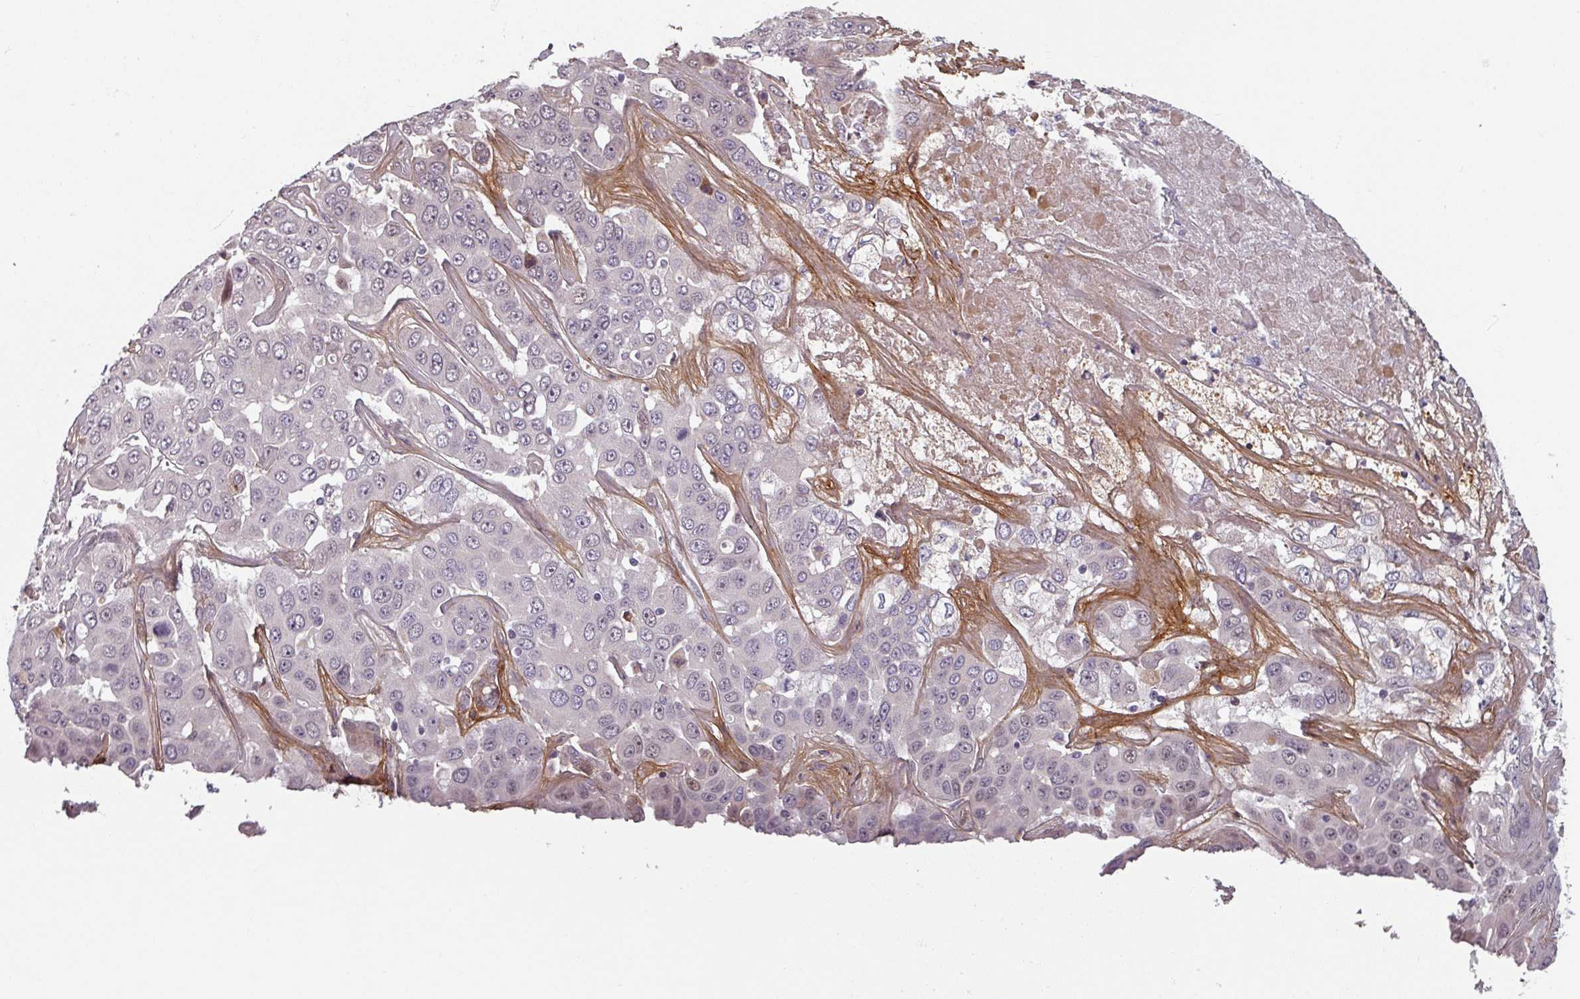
{"staining": {"intensity": "negative", "quantity": "none", "location": "none"}, "tissue": "liver cancer", "cell_type": "Tumor cells", "image_type": "cancer", "snomed": [{"axis": "morphology", "description": "Cholangiocarcinoma"}, {"axis": "topography", "description": "Liver"}], "caption": "This is an immunohistochemistry image of liver cholangiocarcinoma. There is no expression in tumor cells.", "gene": "CYB5RL", "patient": {"sex": "female", "age": 52}}